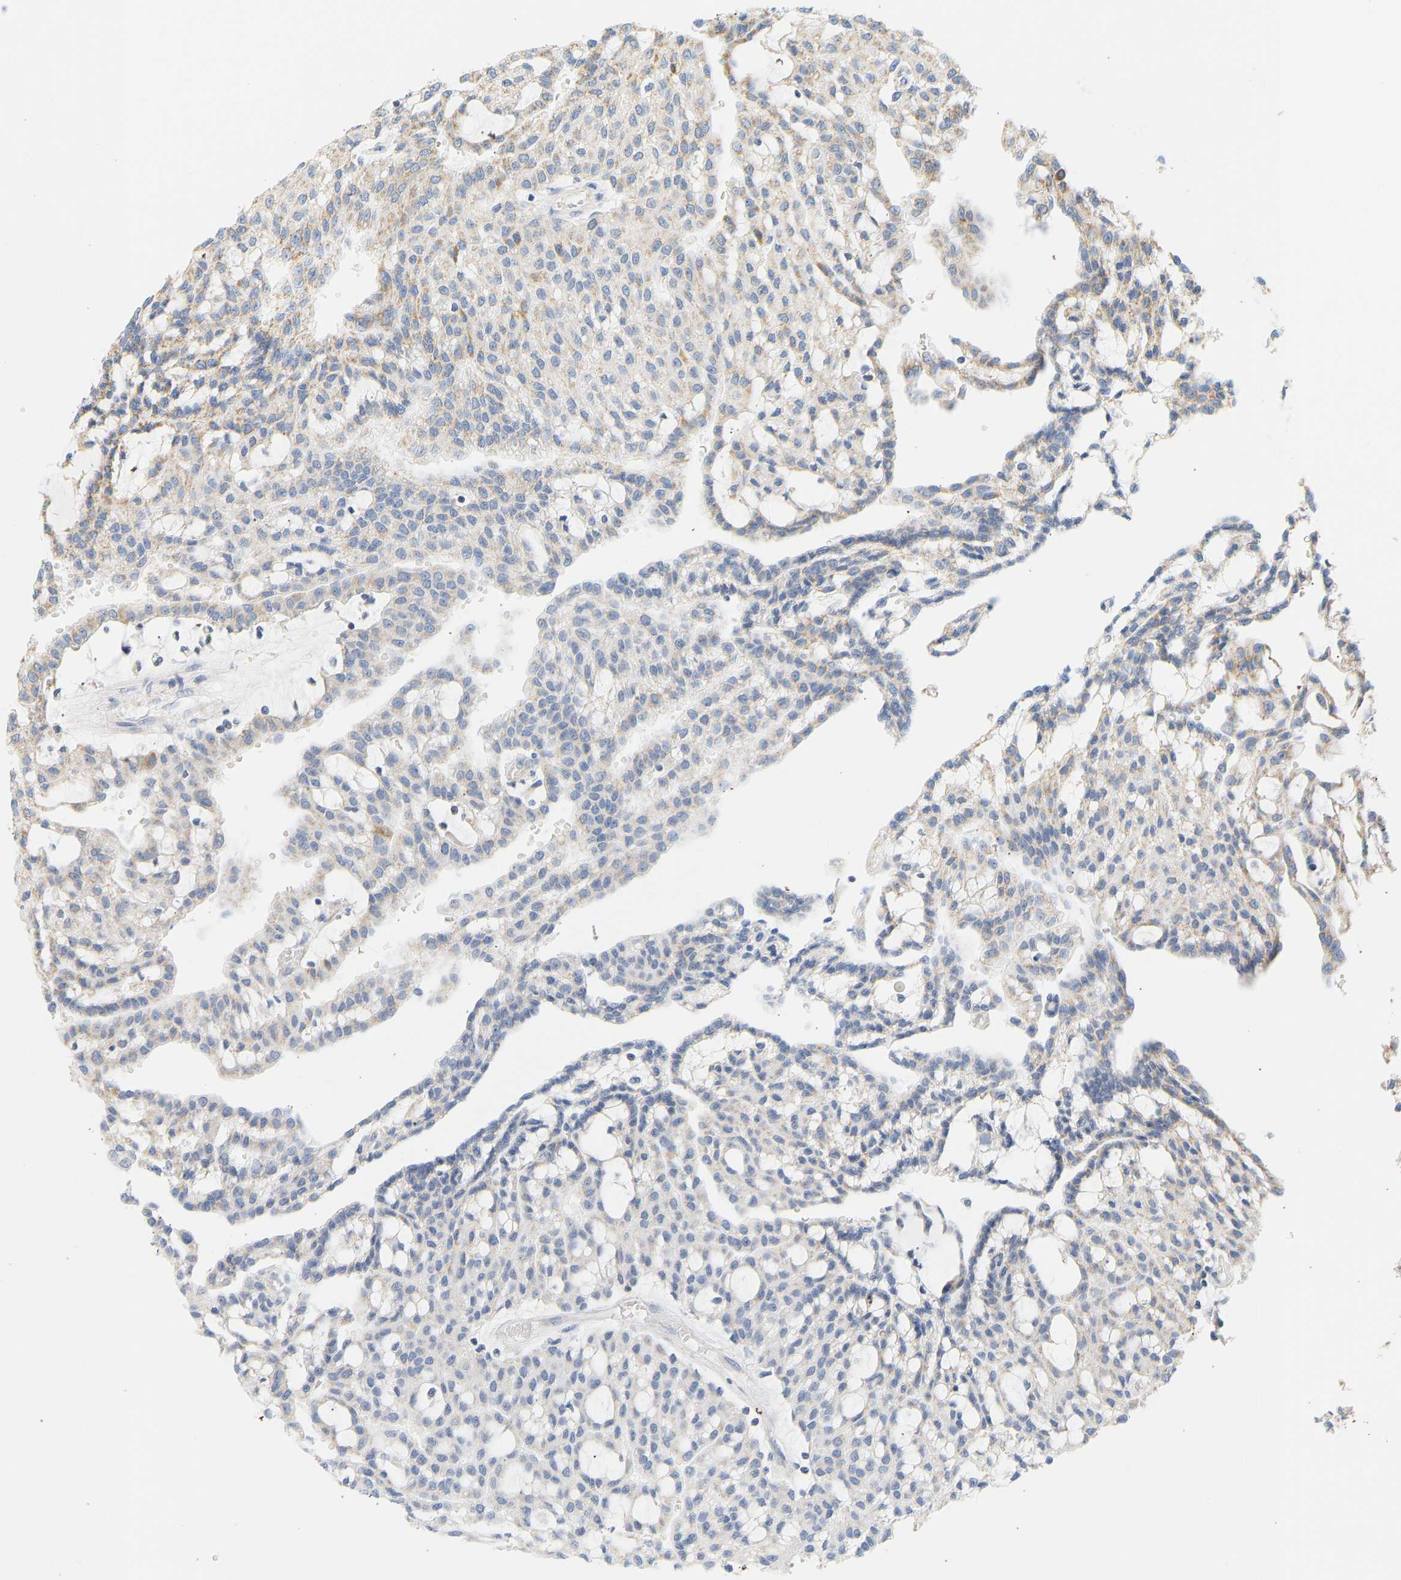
{"staining": {"intensity": "weak", "quantity": "<25%", "location": "cytoplasmic/membranous"}, "tissue": "renal cancer", "cell_type": "Tumor cells", "image_type": "cancer", "snomed": [{"axis": "morphology", "description": "Adenocarcinoma, NOS"}, {"axis": "topography", "description": "Kidney"}], "caption": "DAB (3,3'-diaminobenzidine) immunohistochemical staining of renal cancer (adenocarcinoma) exhibits no significant staining in tumor cells. (DAB (3,3'-diaminobenzidine) immunohistochemistry (IHC) with hematoxylin counter stain).", "gene": "GRPEL2", "patient": {"sex": "male", "age": 63}}